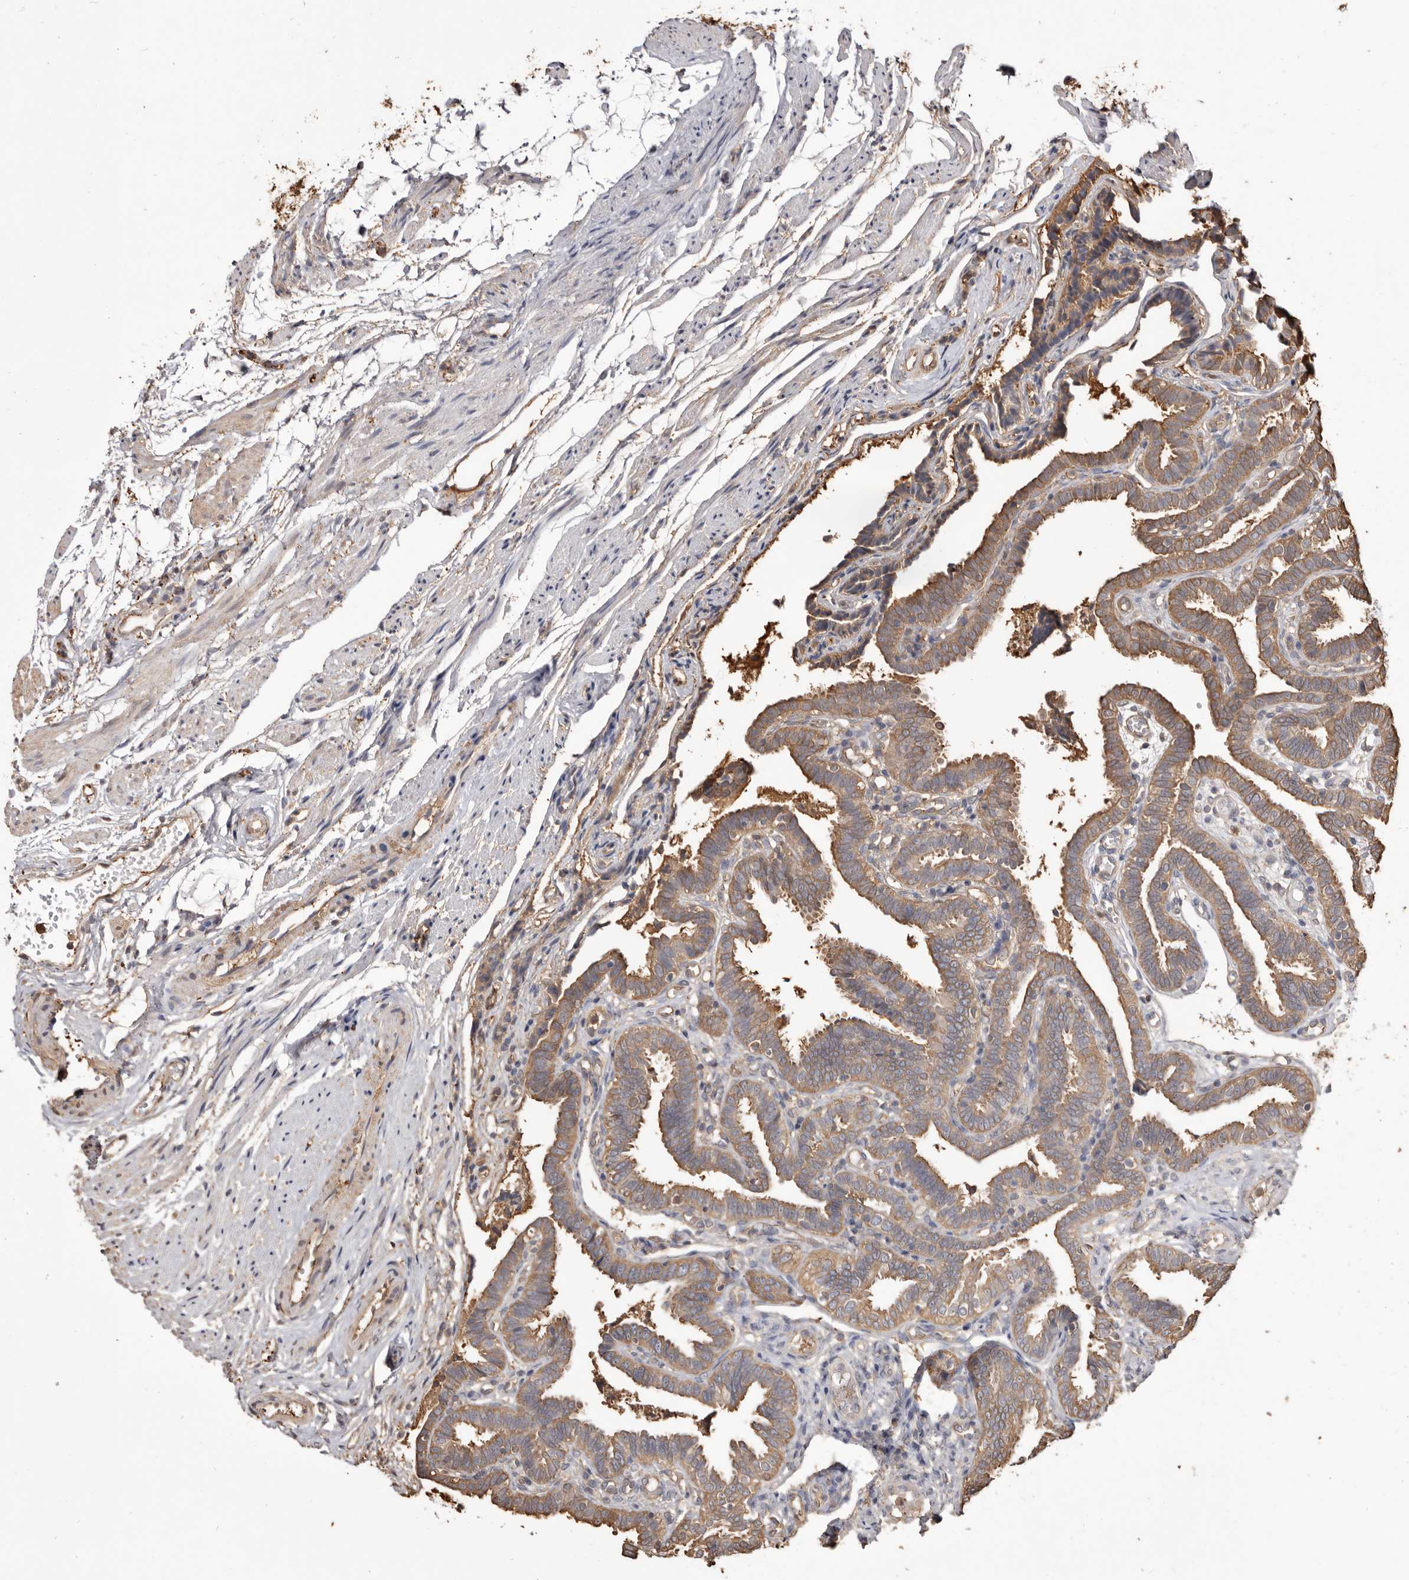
{"staining": {"intensity": "moderate", "quantity": ">75%", "location": "cytoplasmic/membranous"}, "tissue": "fallopian tube", "cell_type": "Glandular cells", "image_type": "normal", "snomed": [{"axis": "morphology", "description": "Normal tissue, NOS"}, {"axis": "topography", "description": "Fallopian tube"}], "caption": "Protein staining displays moderate cytoplasmic/membranous positivity in about >75% of glandular cells in unremarkable fallopian tube. The staining was performed using DAB, with brown indicating positive protein expression. Nuclei are stained blue with hematoxylin.", "gene": "PKM", "patient": {"sex": "female", "age": 39}}